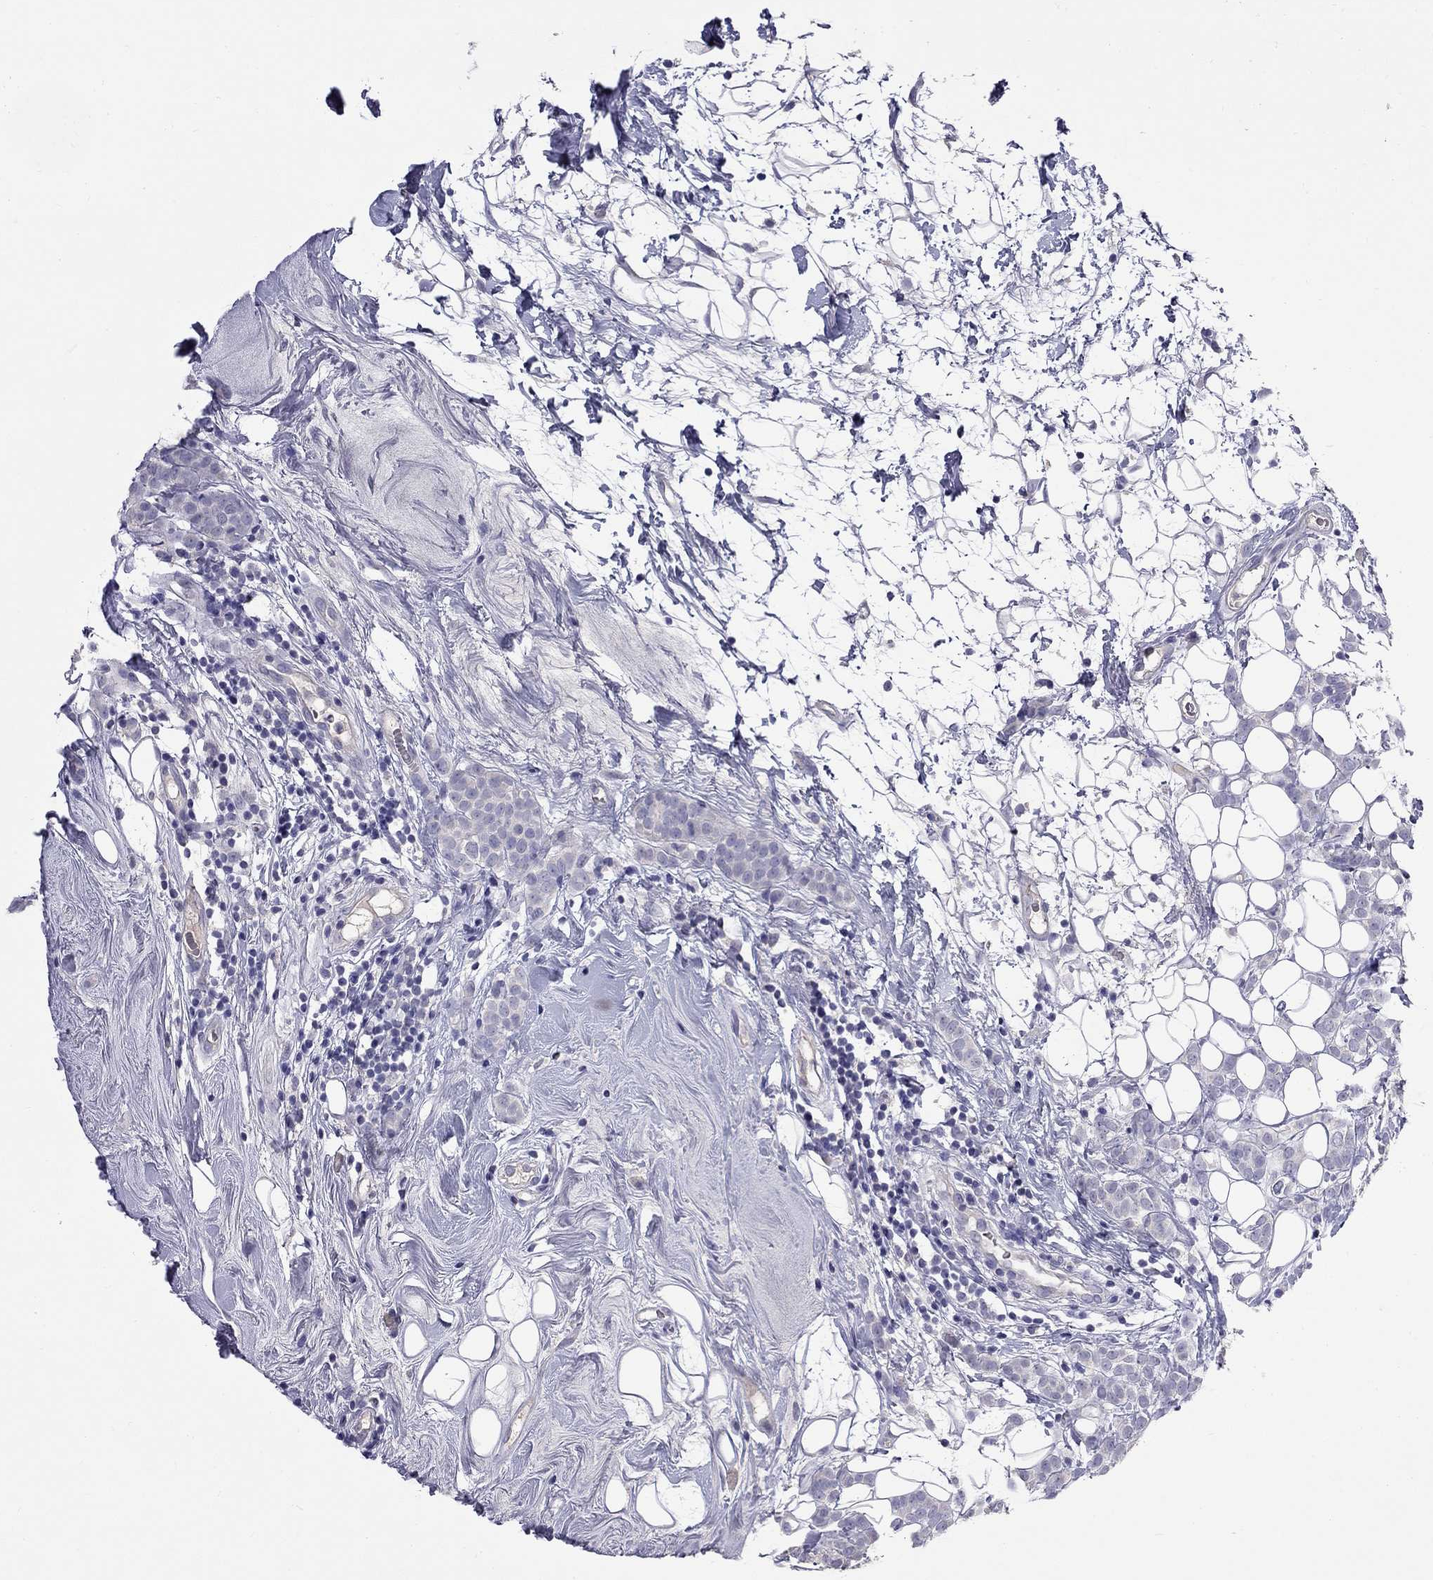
{"staining": {"intensity": "negative", "quantity": "none", "location": "none"}, "tissue": "breast cancer", "cell_type": "Tumor cells", "image_type": "cancer", "snomed": [{"axis": "morphology", "description": "Lobular carcinoma"}, {"axis": "topography", "description": "Breast"}], "caption": "Human breast cancer (lobular carcinoma) stained for a protein using immunohistochemistry shows no positivity in tumor cells.", "gene": "CFAP91", "patient": {"sex": "female", "age": 49}}